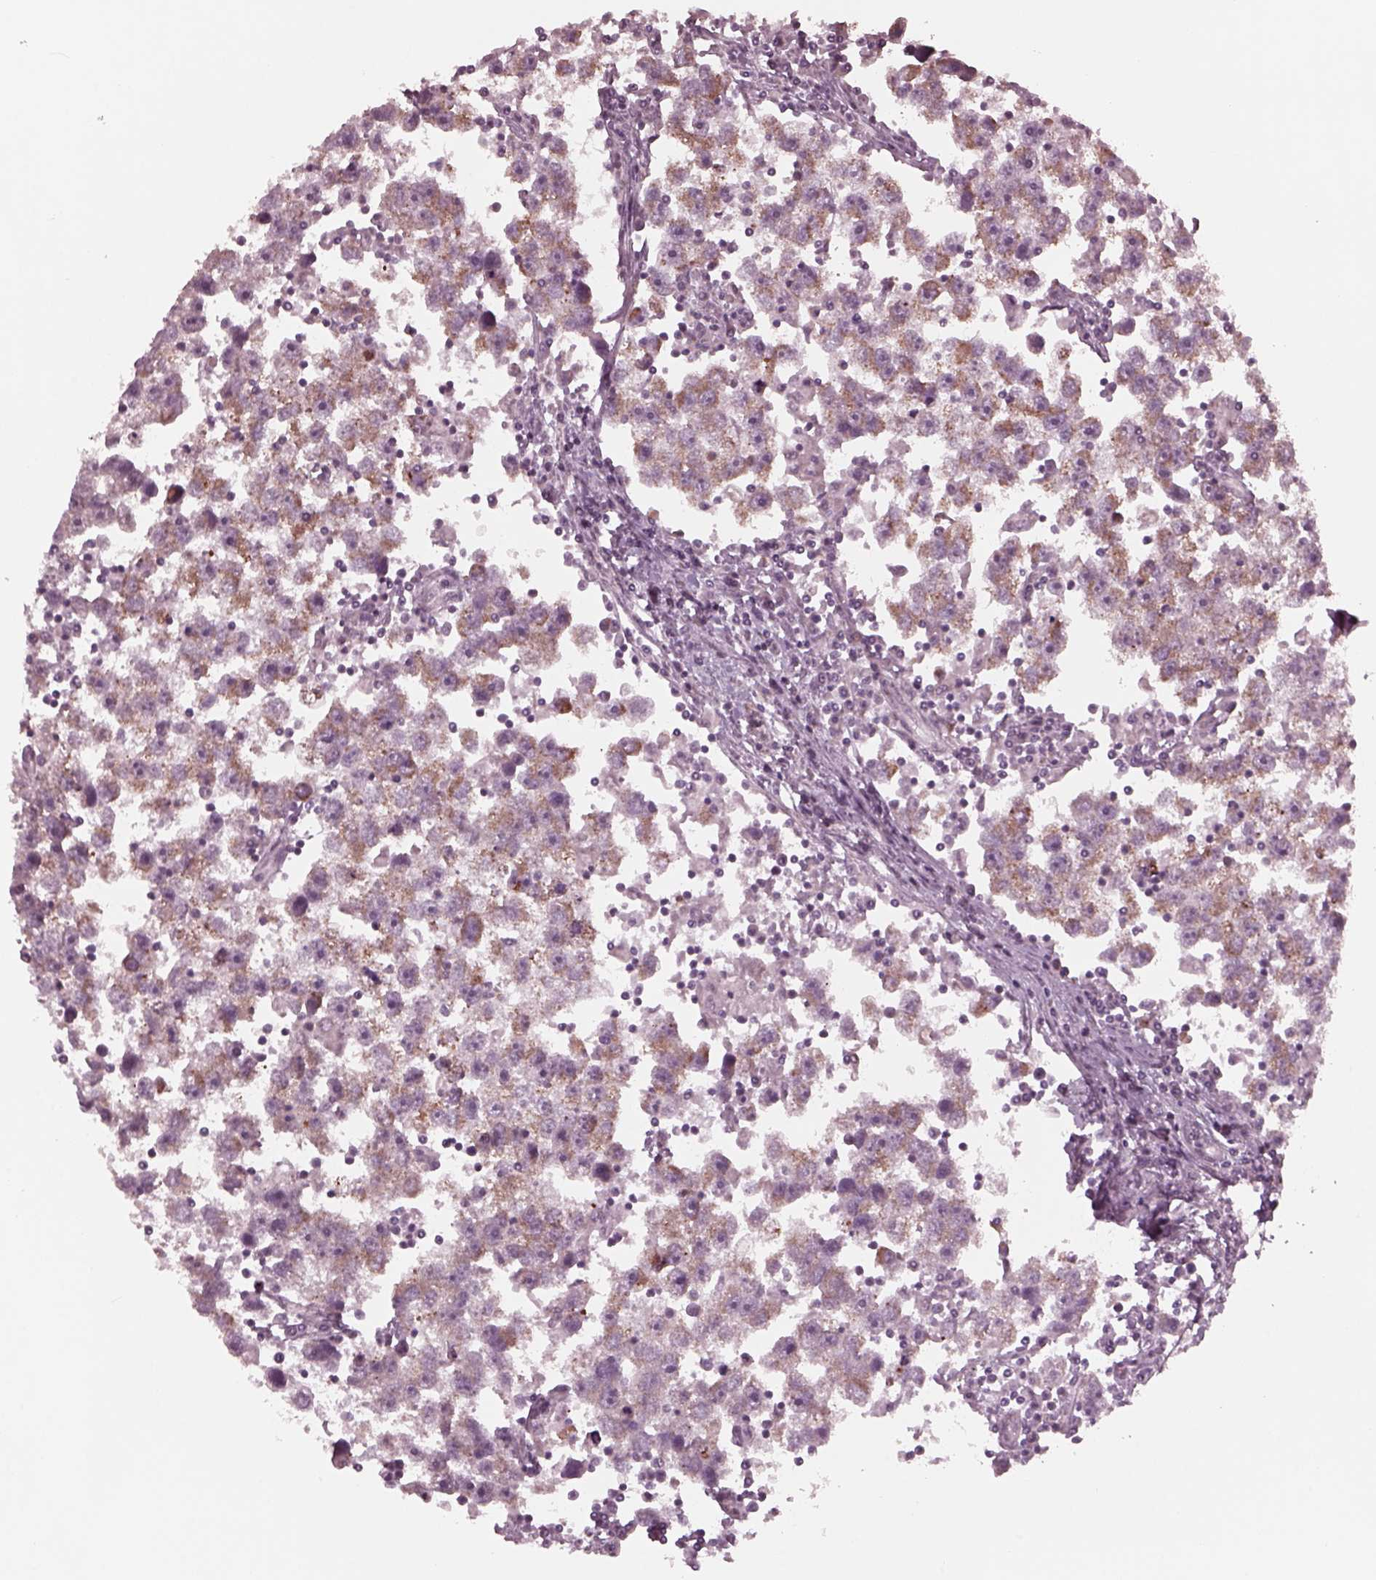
{"staining": {"intensity": "moderate", "quantity": "25%-75%", "location": "cytoplasmic/membranous"}, "tissue": "testis cancer", "cell_type": "Tumor cells", "image_type": "cancer", "snomed": [{"axis": "morphology", "description": "Seminoma, NOS"}, {"axis": "topography", "description": "Testis"}], "caption": "Immunohistochemical staining of human testis cancer (seminoma) demonstrates medium levels of moderate cytoplasmic/membranous protein expression in about 25%-75% of tumor cells.", "gene": "CELSR3", "patient": {"sex": "male", "age": 30}}